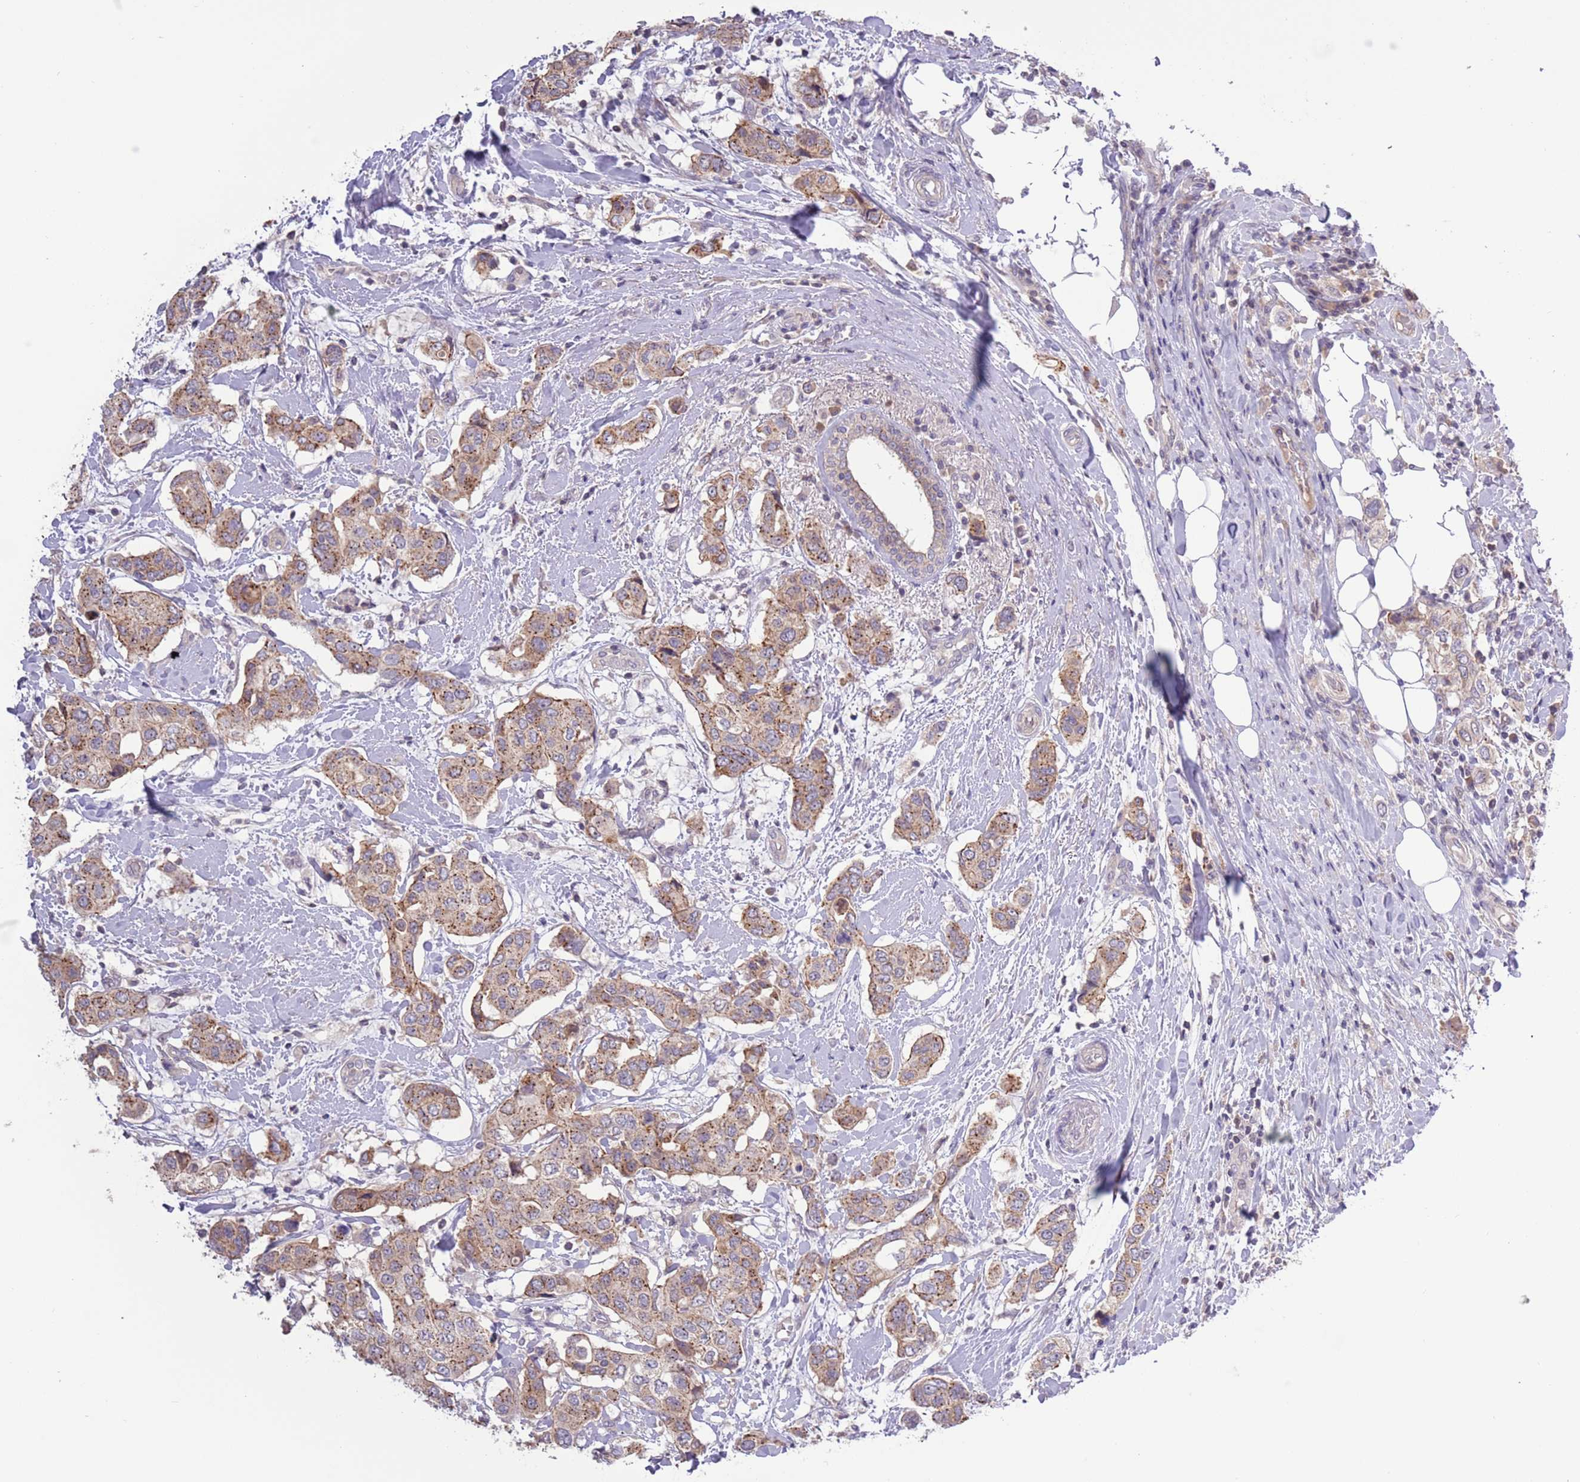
{"staining": {"intensity": "weak", "quantity": ">75%", "location": "cytoplasmic/membranous"}, "tissue": "breast cancer", "cell_type": "Tumor cells", "image_type": "cancer", "snomed": [{"axis": "morphology", "description": "Lobular carcinoma"}, {"axis": "topography", "description": "Breast"}], "caption": "Breast lobular carcinoma stained with immunohistochemistry (IHC) displays weak cytoplasmic/membranous positivity in about >75% of tumor cells. The staining was performed using DAB to visualize the protein expression in brown, while the nuclei were stained in blue with hematoxylin (Magnification: 20x).", "gene": "SHROOM3", "patient": {"sex": "female", "age": 51}}